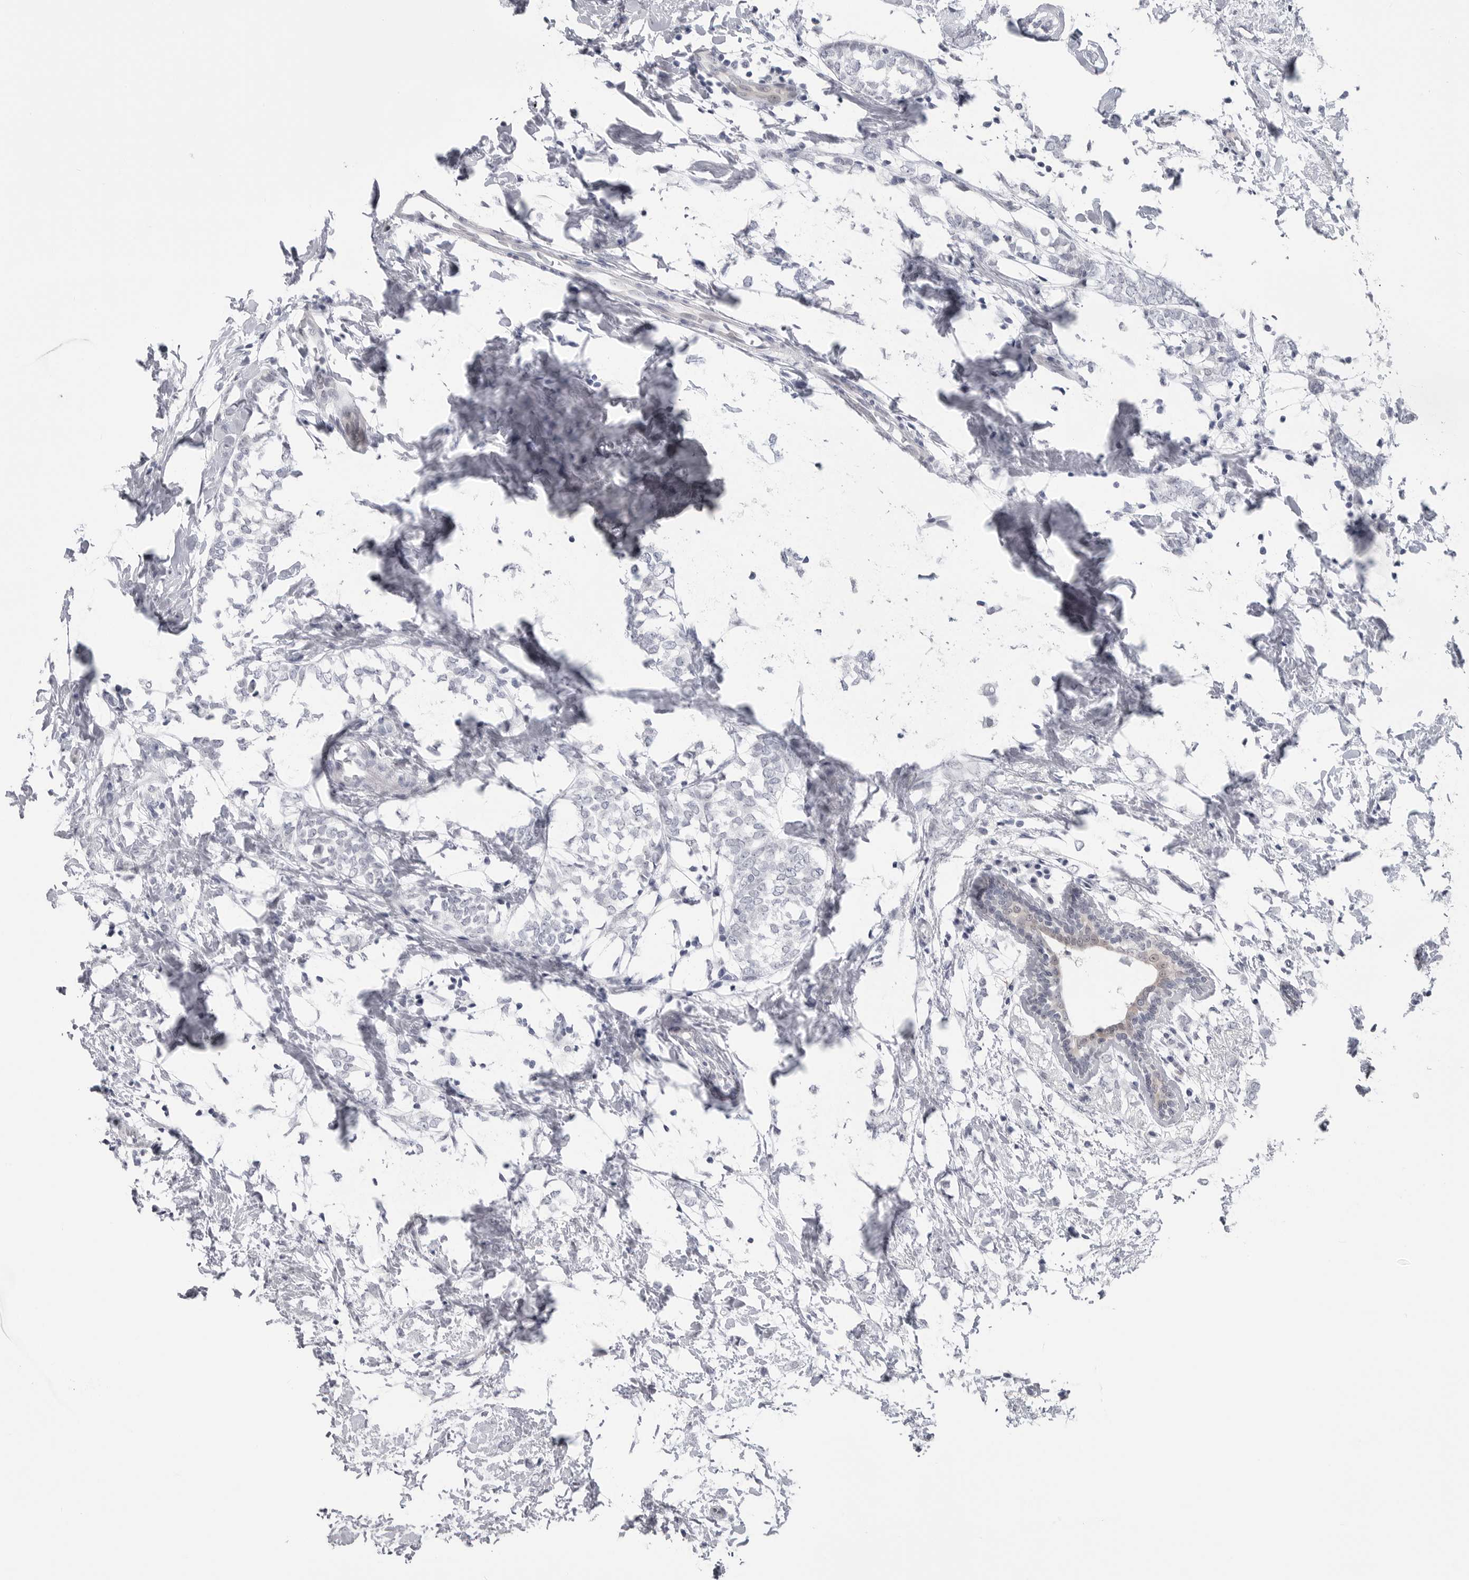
{"staining": {"intensity": "negative", "quantity": "none", "location": "none"}, "tissue": "breast cancer", "cell_type": "Tumor cells", "image_type": "cancer", "snomed": [{"axis": "morphology", "description": "Normal tissue, NOS"}, {"axis": "morphology", "description": "Lobular carcinoma"}, {"axis": "topography", "description": "Breast"}], "caption": "Photomicrograph shows no protein positivity in tumor cells of lobular carcinoma (breast) tissue.", "gene": "PNPO", "patient": {"sex": "female", "age": 47}}